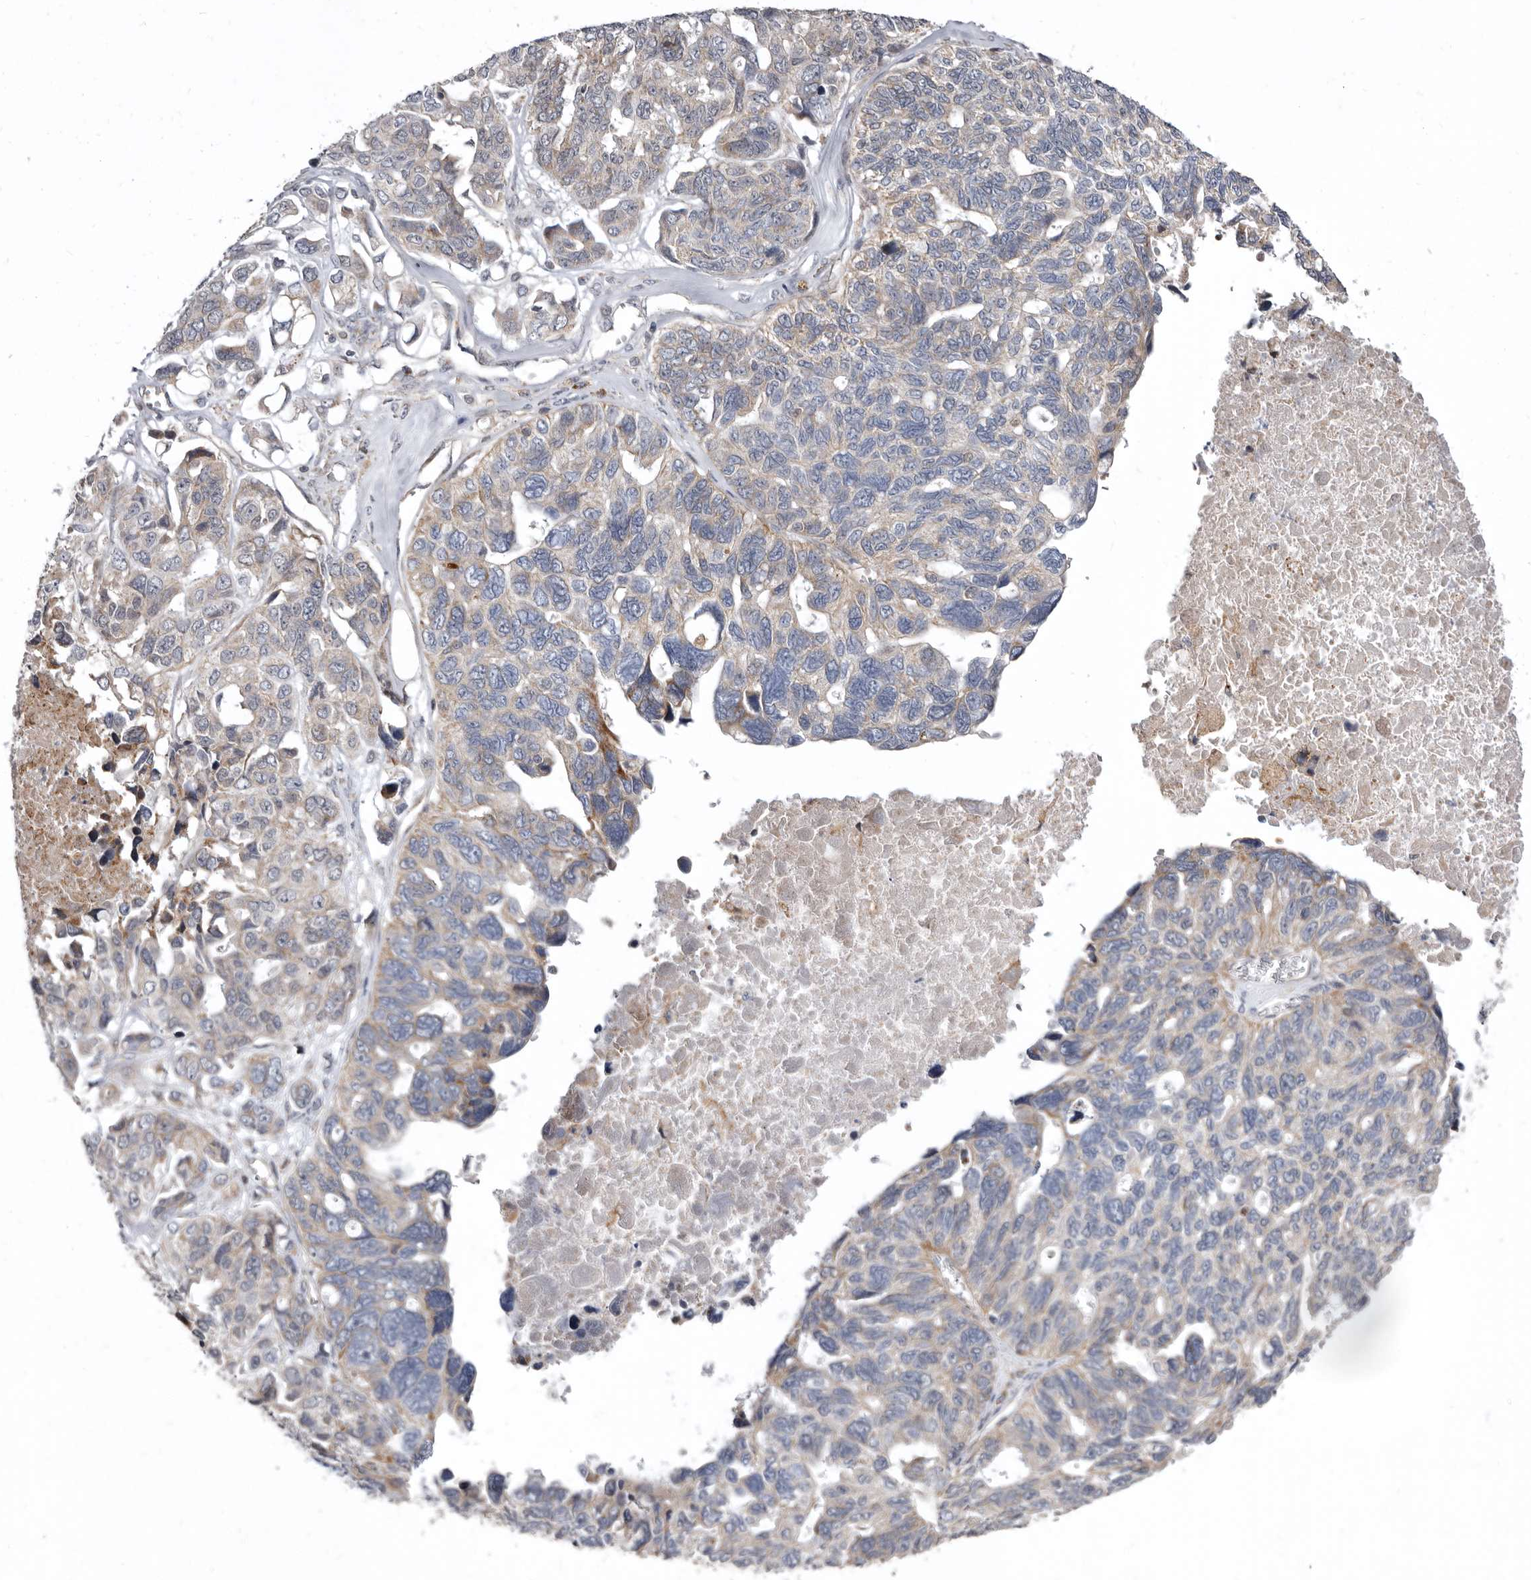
{"staining": {"intensity": "weak", "quantity": "<25%", "location": "cytoplasmic/membranous"}, "tissue": "ovarian cancer", "cell_type": "Tumor cells", "image_type": "cancer", "snomed": [{"axis": "morphology", "description": "Cystadenocarcinoma, serous, NOS"}, {"axis": "topography", "description": "Ovary"}], "caption": "High power microscopy image of an immunohistochemistry image of ovarian cancer (serous cystadenocarcinoma), revealing no significant staining in tumor cells.", "gene": "SMC4", "patient": {"sex": "female", "age": 79}}